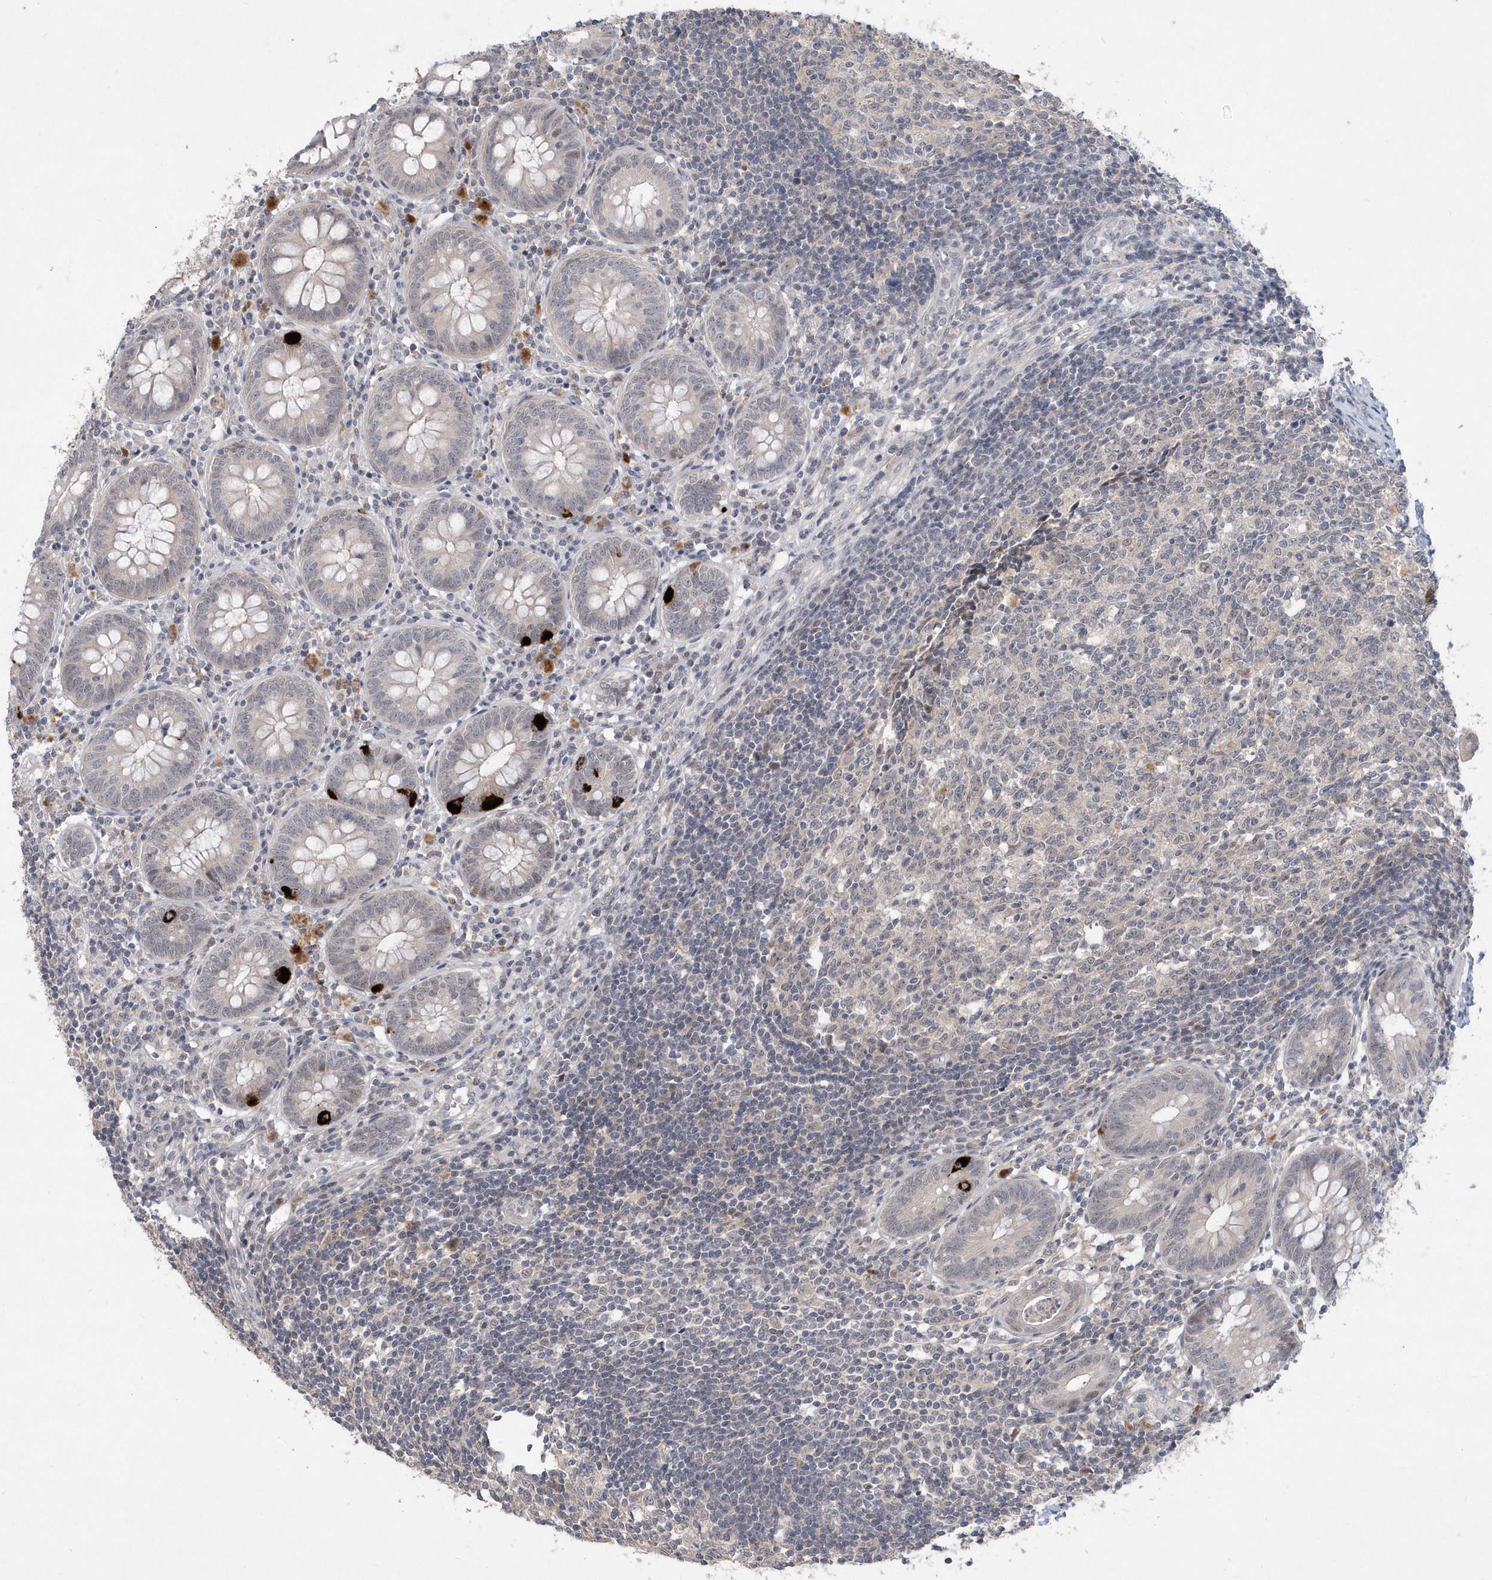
{"staining": {"intensity": "strong", "quantity": "<25%", "location": "cytoplasmic/membranous"}, "tissue": "appendix", "cell_type": "Glandular cells", "image_type": "normal", "snomed": [{"axis": "morphology", "description": "Normal tissue, NOS"}, {"axis": "topography", "description": "Appendix"}], "caption": "This photomicrograph reveals immunohistochemistry staining of benign human appendix, with medium strong cytoplasmic/membranous expression in about <25% of glandular cells.", "gene": "TSPEAR", "patient": {"sex": "female", "age": 54}}